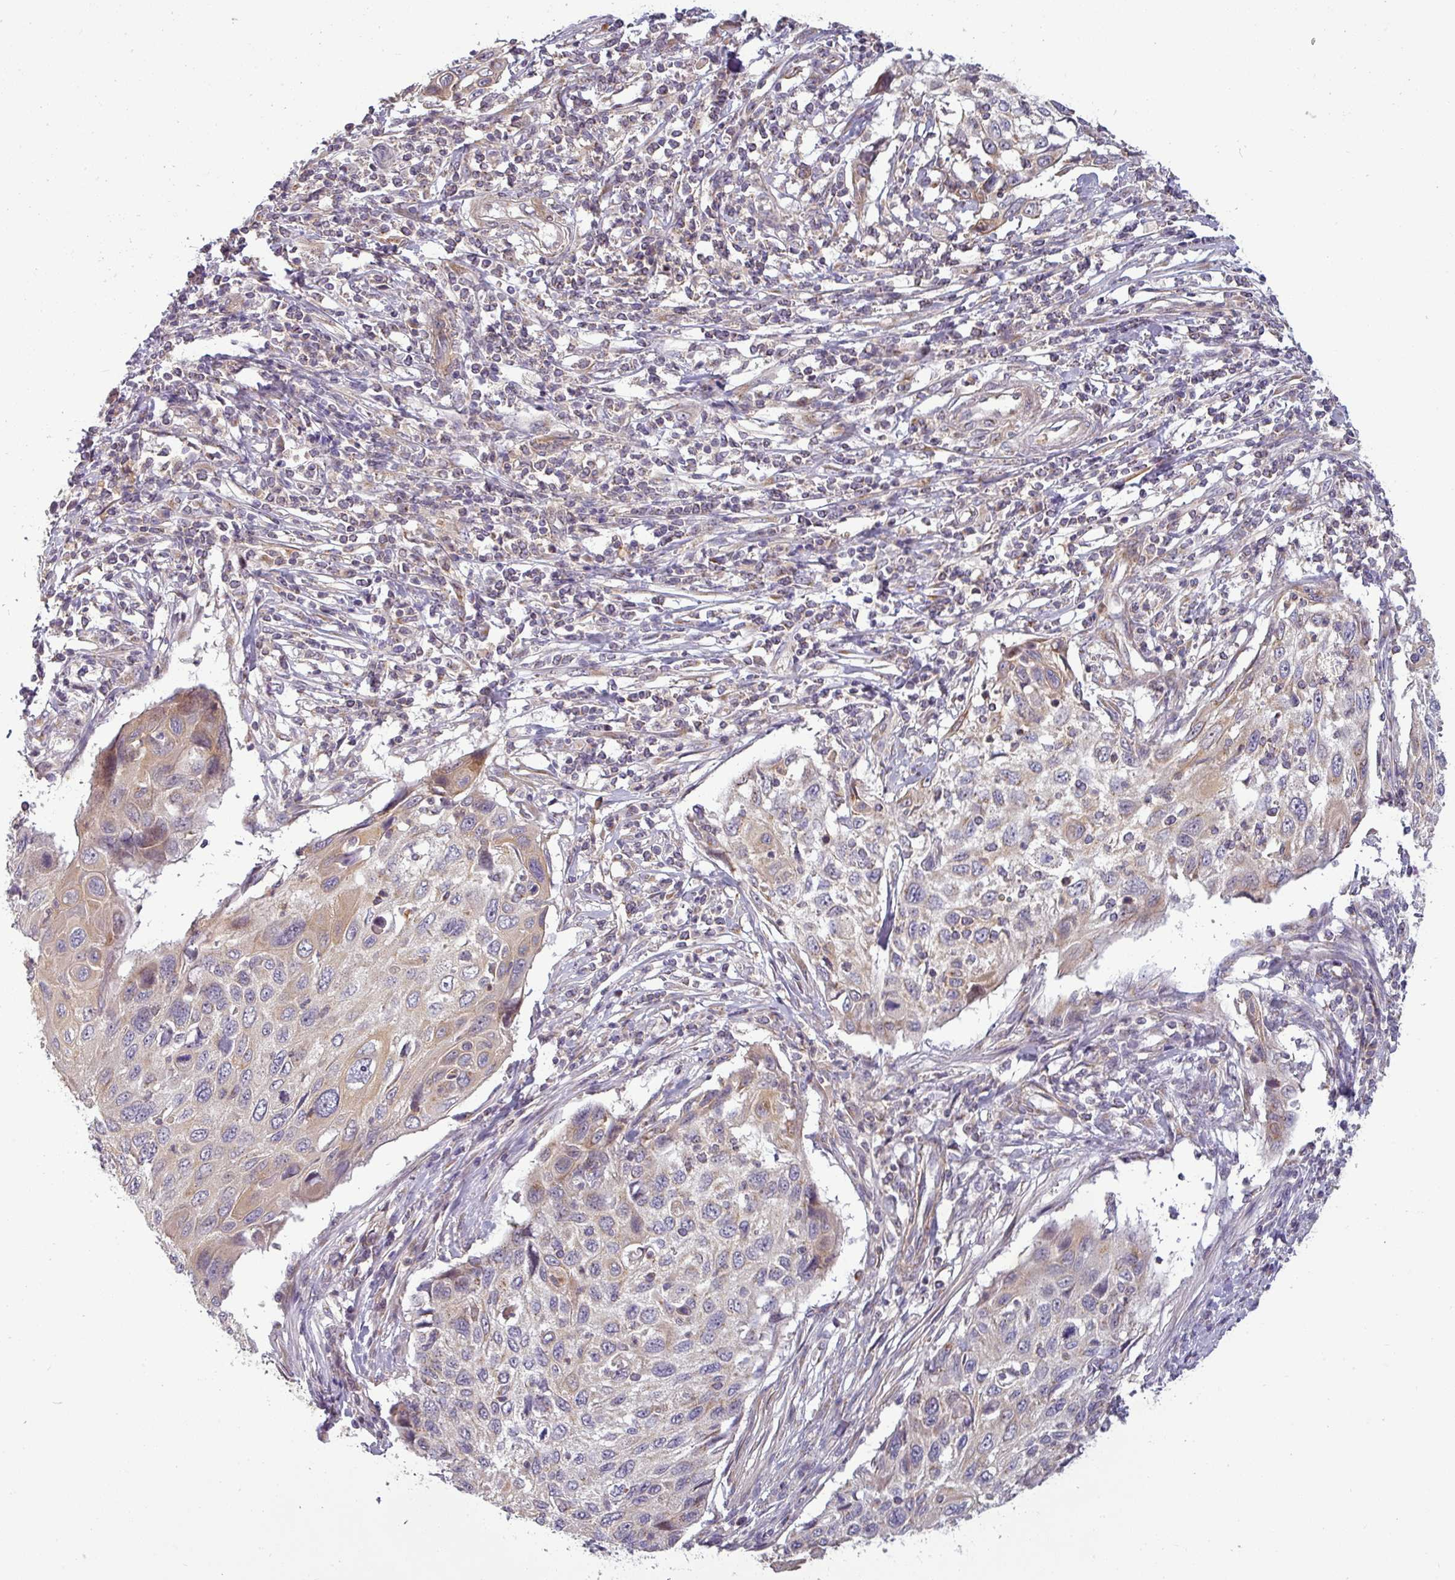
{"staining": {"intensity": "weak", "quantity": "<25%", "location": "cytoplasmic/membranous"}, "tissue": "cervical cancer", "cell_type": "Tumor cells", "image_type": "cancer", "snomed": [{"axis": "morphology", "description": "Squamous cell carcinoma, NOS"}, {"axis": "topography", "description": "Cervix"}], "caption": "The IHC histopathology image has no significant positivity in tumor cells of cervical cancer (squamous cell carcinoma) tissue.", "gene": "NIN", "patient": {"sex": "female", "age": 70}}